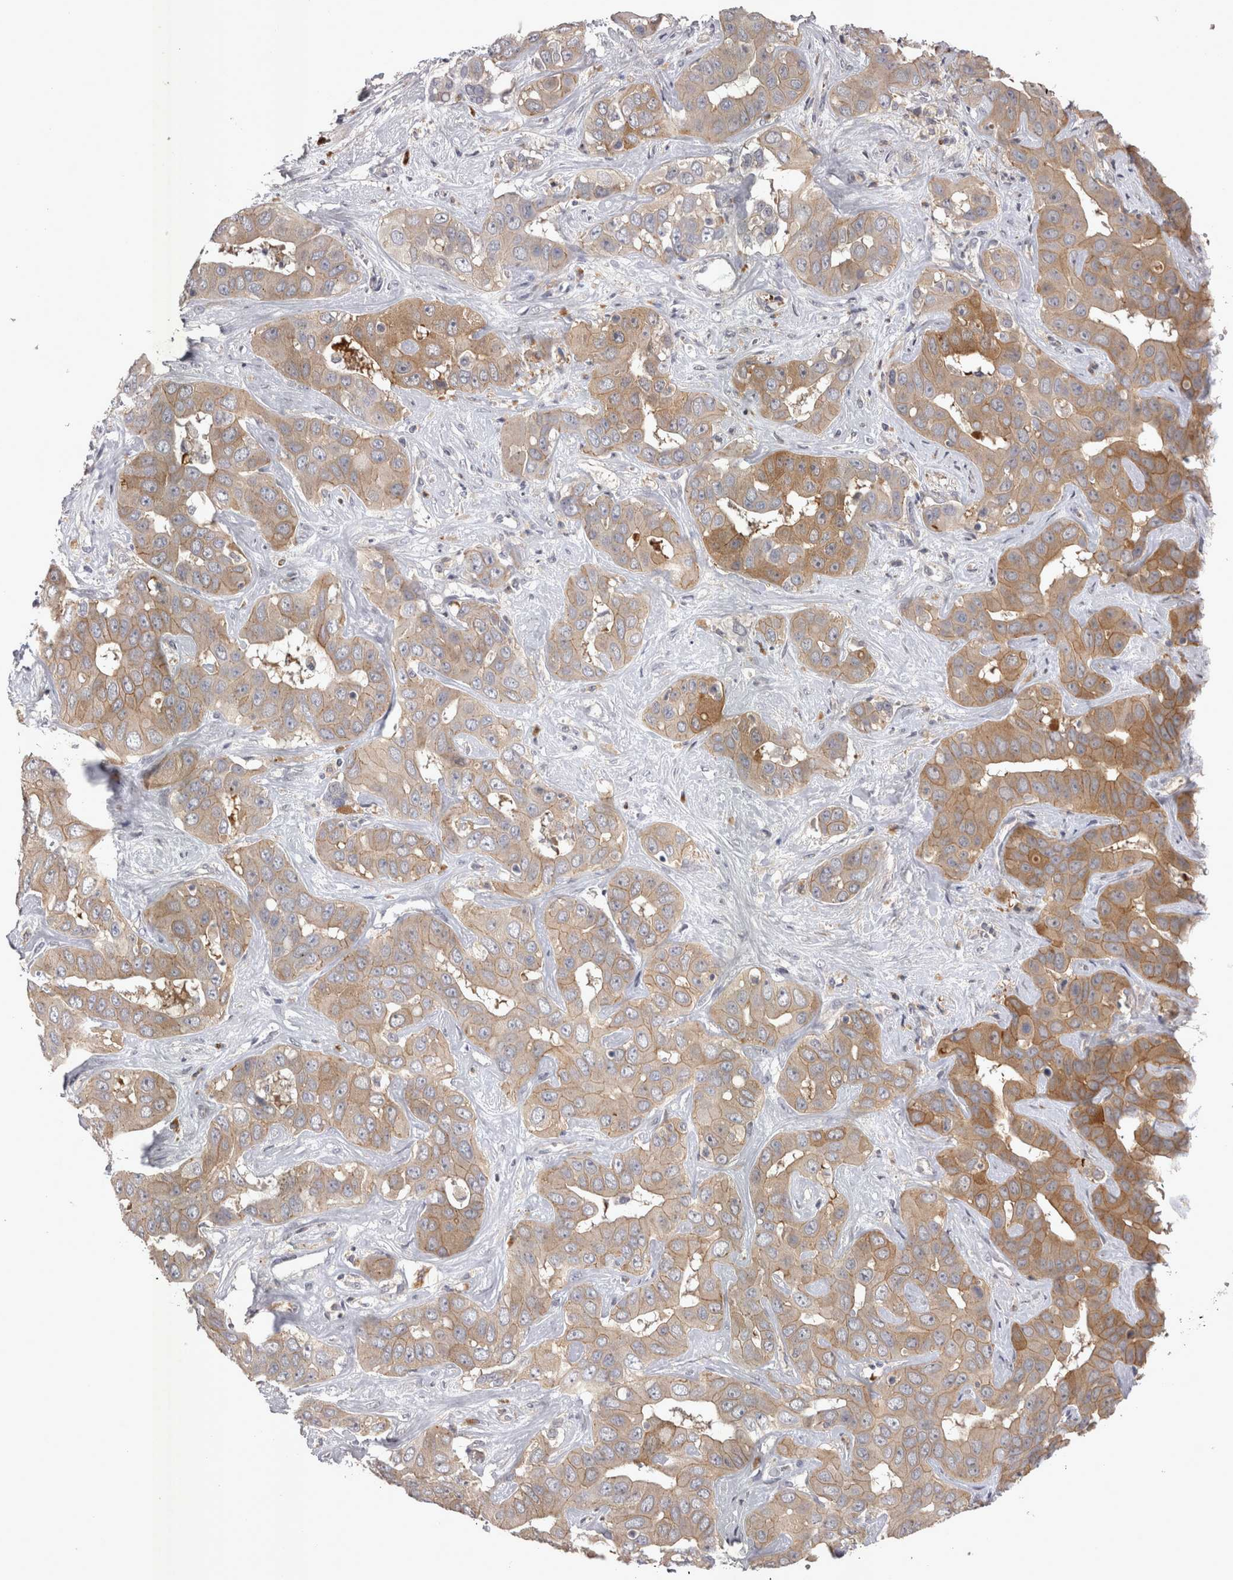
{"staining": {"intensity": "moderate", "quantity": ">75%", "location": "cytoplasmic/membranous"}, "tissue": "liver cancer", "cell_type": "Tumor cells", "image_type": "cancer", "snomed": [{"axis": "morphology", "description": "Cholangiocarcinoma"}, {"axis": "topography", "description": "Liver"}], "caption": "Immunohistochemical staining of liver cancer shows moderate cytoplasmic/membranous protein expression in about >75% of tumor cells.", "gene": "CTBS", "patient": {"sex": "female", "age": 52}}